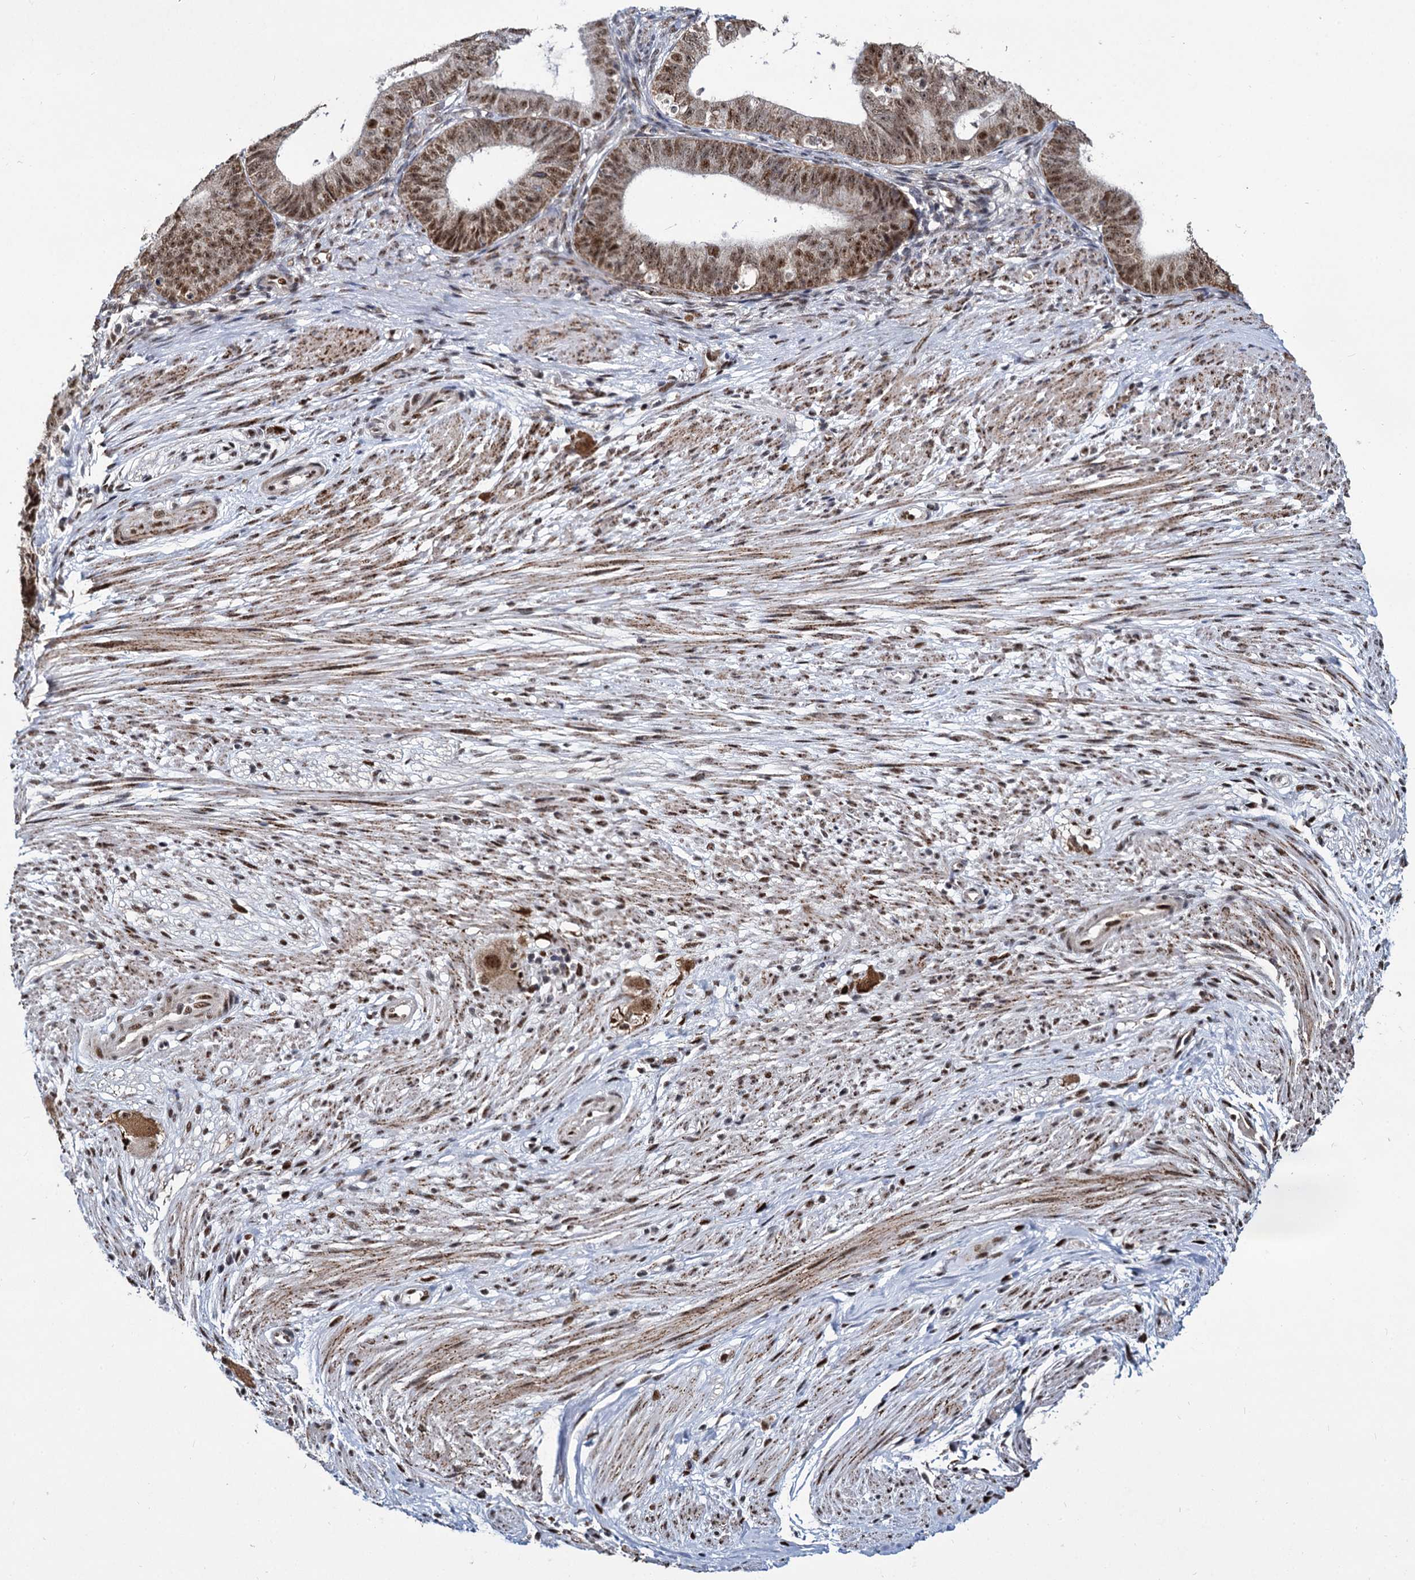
{"staining": {"intensity": "moderate", "quantity": "25%-75%", "location": "cytoplasmic/membranous,nuclear"}, "tissue": "ovarian cancer", "cell_type": "Tumor cells", "image_type": "cancer", "snomed": [{"axis": "morphology", "description": "Carcinoma, endometroid"}, {"axis": "topography", "description": "Appendix"}, {"axis": "topography", "description": "Ovary"}], "caption": "Immunohistochemical staining of human ovarian cancer reveals medium levels of moderate cytoplasmic/membranous and nuclear protein staining in approximately 25%-75% of tumor cells. Nuclei are stained in blue.", "gene": "RPUSD4", "patient": {"sex": "female", "age": 42}}